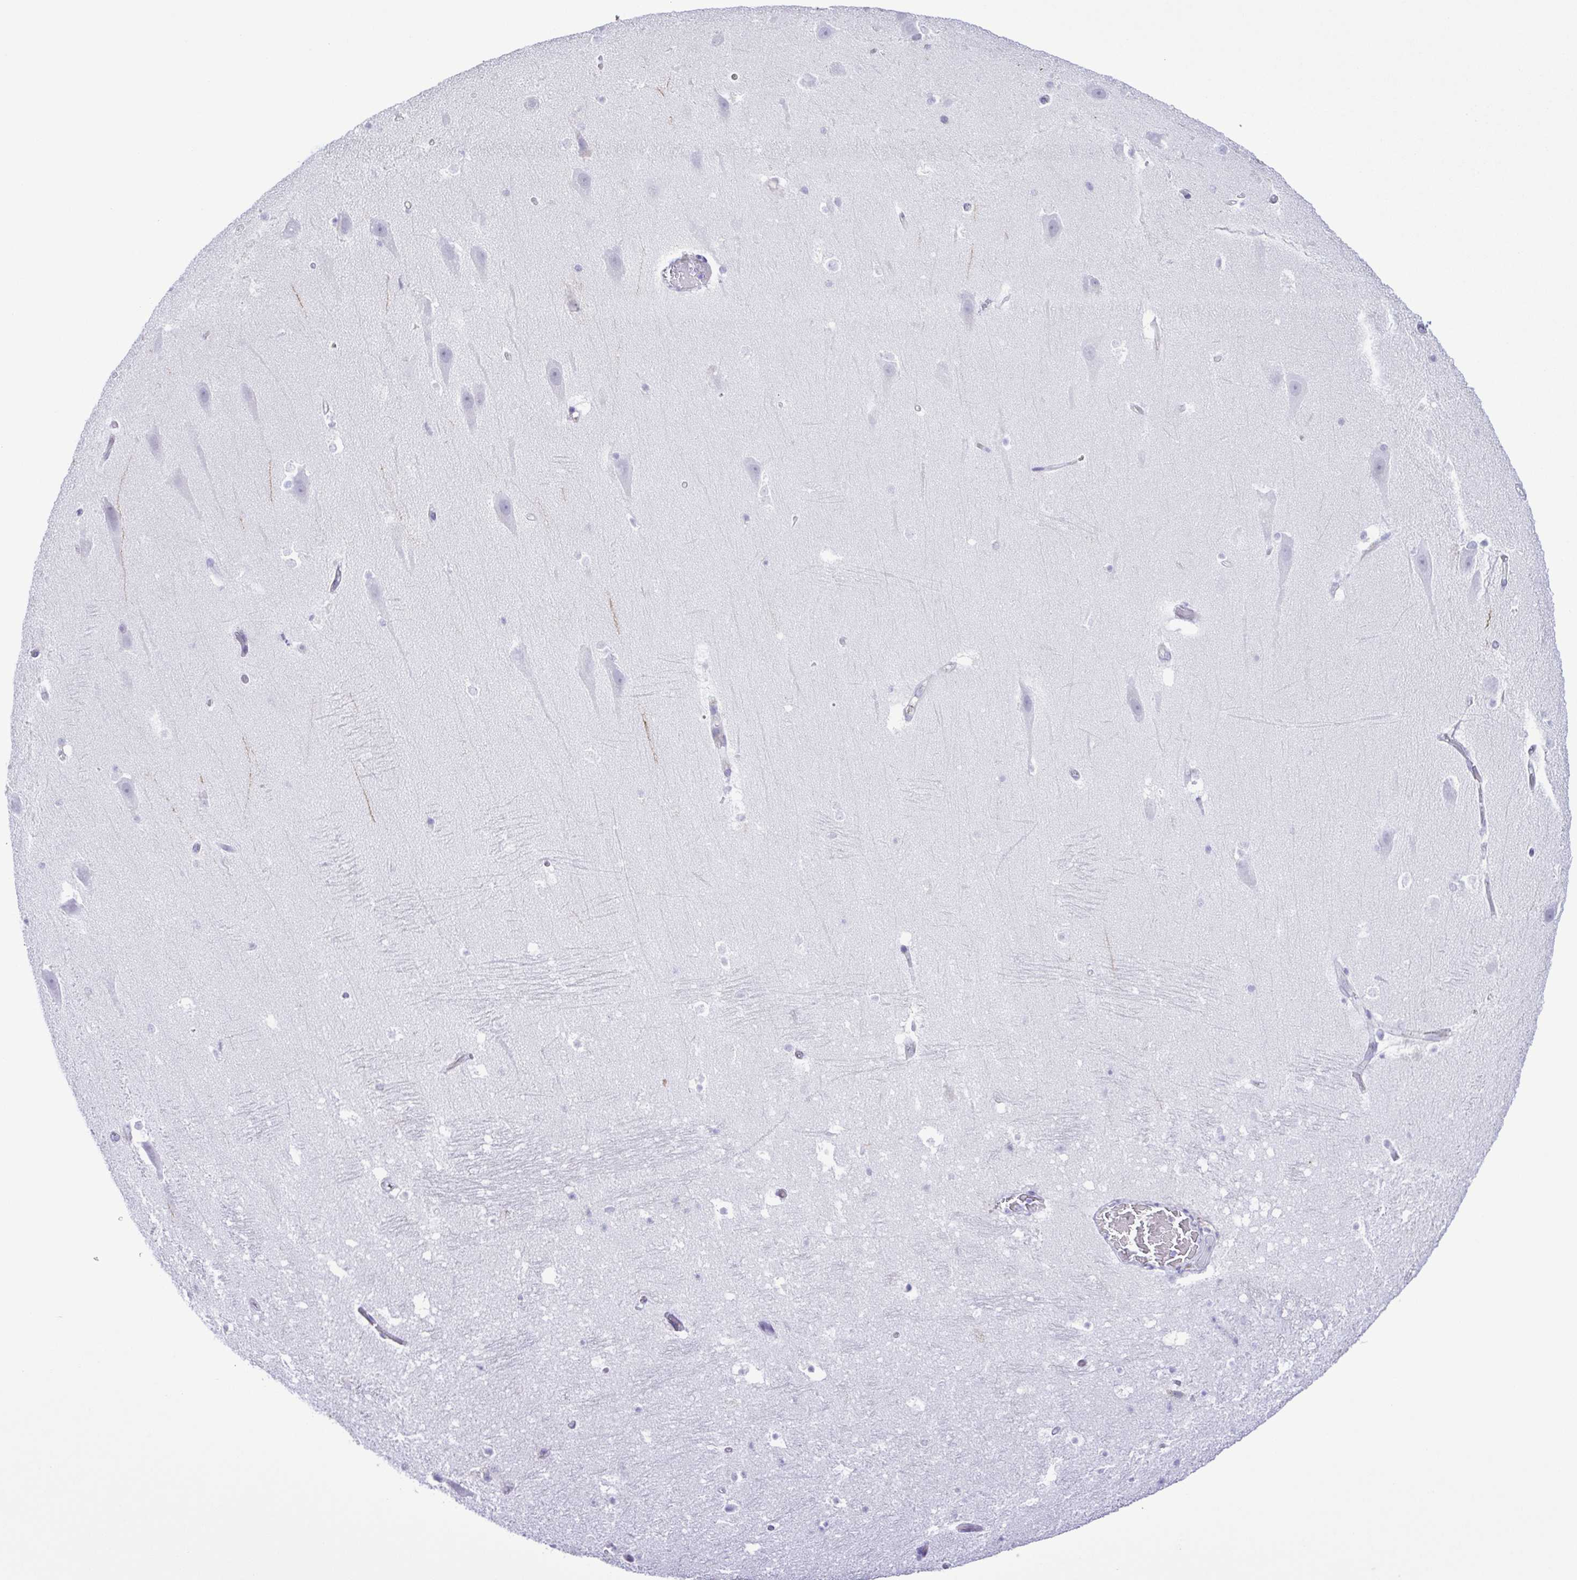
{"staining": {"intensity": "negative", "quantity": "none", "location": "none"}, "tissue": "hippocampus", "cell_type": "Glial cells", "image_type": "normal", "snomed": [{"axis": "morphology", "description": "Normal tissue, NOS"}, {"axis": "topography", "description": "Hippocampus"}], "caption": "Immunohistochemistry micrograph of benign hippocampus stained for a protein (brown), which shows no expression in glial cells. Nuclei are stained in blue.", "gene": "CYP17A1", "patient": {"sex": "male", "age": 26}}